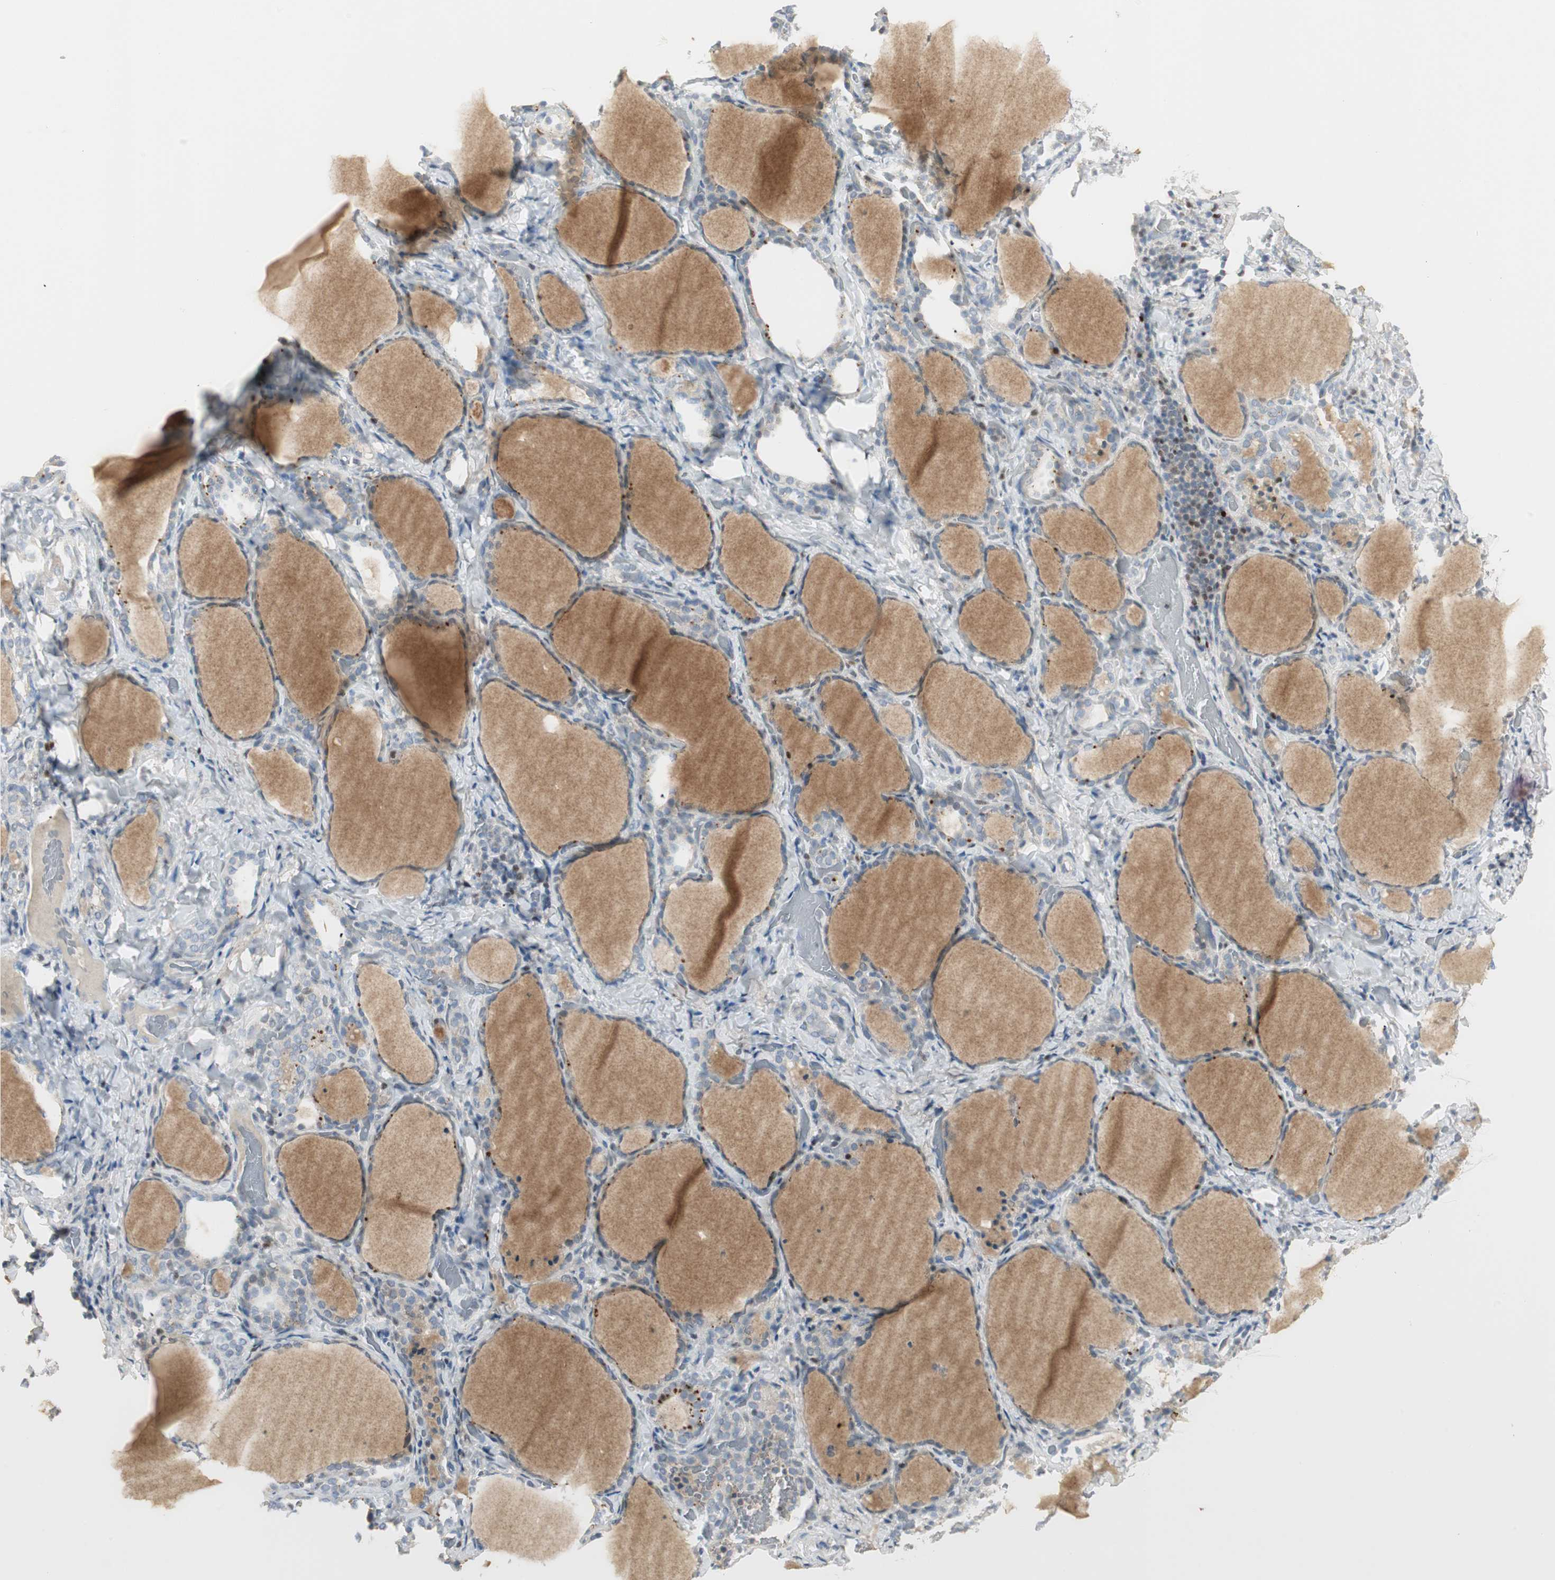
{"staining": {"intensity": "weak", "quantity": "25%-75%", "location": "cytoplasmic/membranous"}, "tissue": "thyroid gland", "cell_type": "Glandular cells", "image_type": "normal", "snomed": [{"axis": "morphology", "description": "Normal tissue, NOS"}, {"axis": "morphology", "description": "Papillary adenocarcinoma, NOS"}, {"axis": "topography", "description": "Thyroid gland"}], "caption": "A micrograph of human thyroid gland stained for a protein shows weak cytoplasmic/membranous brown staining in glandular cells. (DAB IHC, brown staining for protein, blue staining for nuclei).", "gene": "RUNX2", "patient": {"sex": "female", "age": 30}}